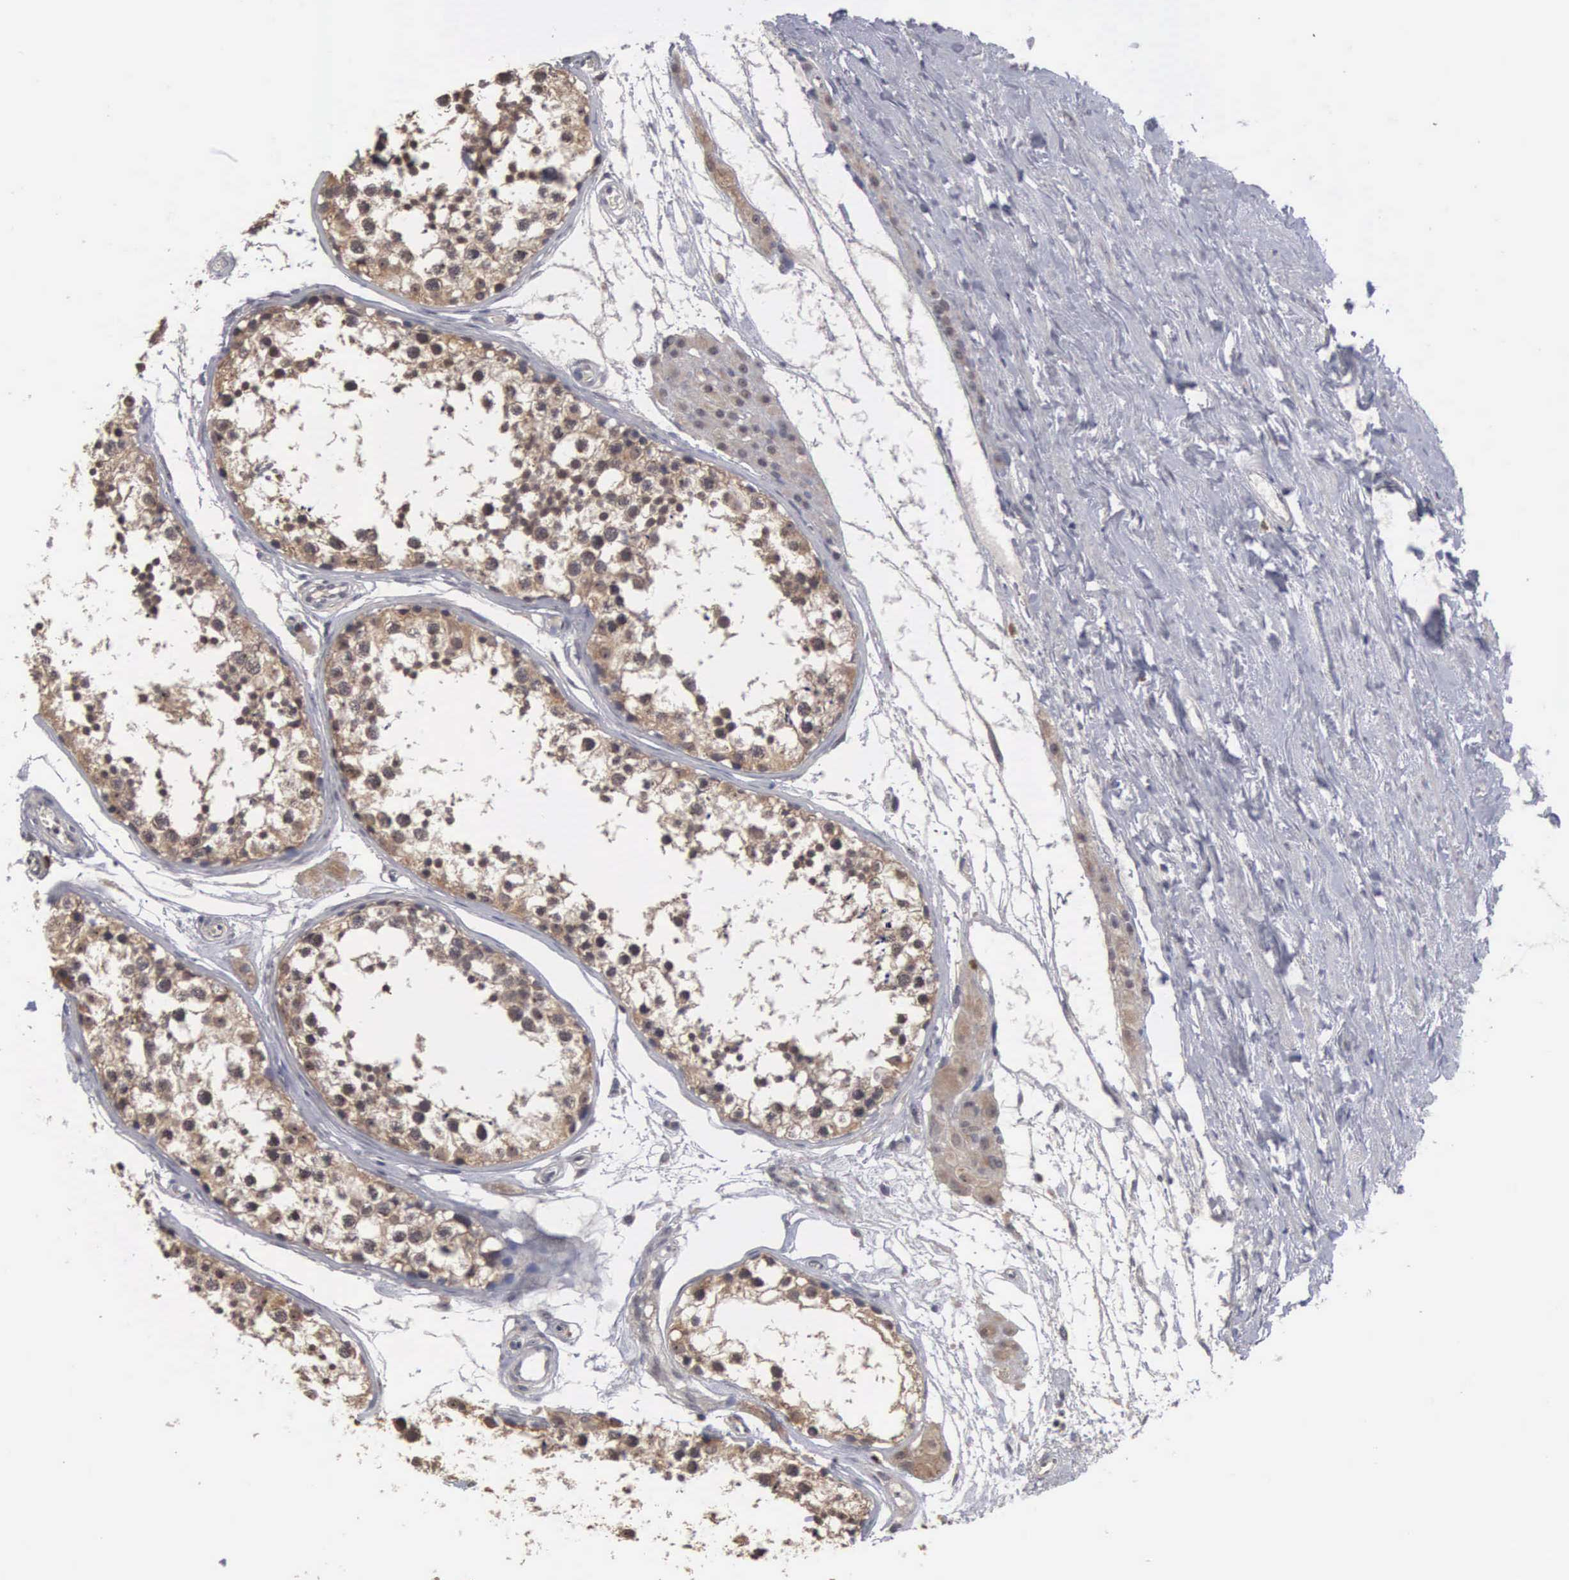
{"staining": {"intensity": "weak", "quantity": ">75%", "location": "cytoplasmic/membranous,nuclear"}, "tissue": "testis", "cell_type": "Cells in seminiferous ducts", "image_type": "normal", "snomed": [{"axis": "morphology", "description": "Normal tissue, NOS"}, {"axis": "topography", "description": "Testis"}], "caption": "Weak cytoplasmic/membranous,nuclear staining is seen in approximately >75% of cells in seminiferous ducts in normal testis.", "gene": "AMN", "patient": {"sex": "male", "age": 57}}